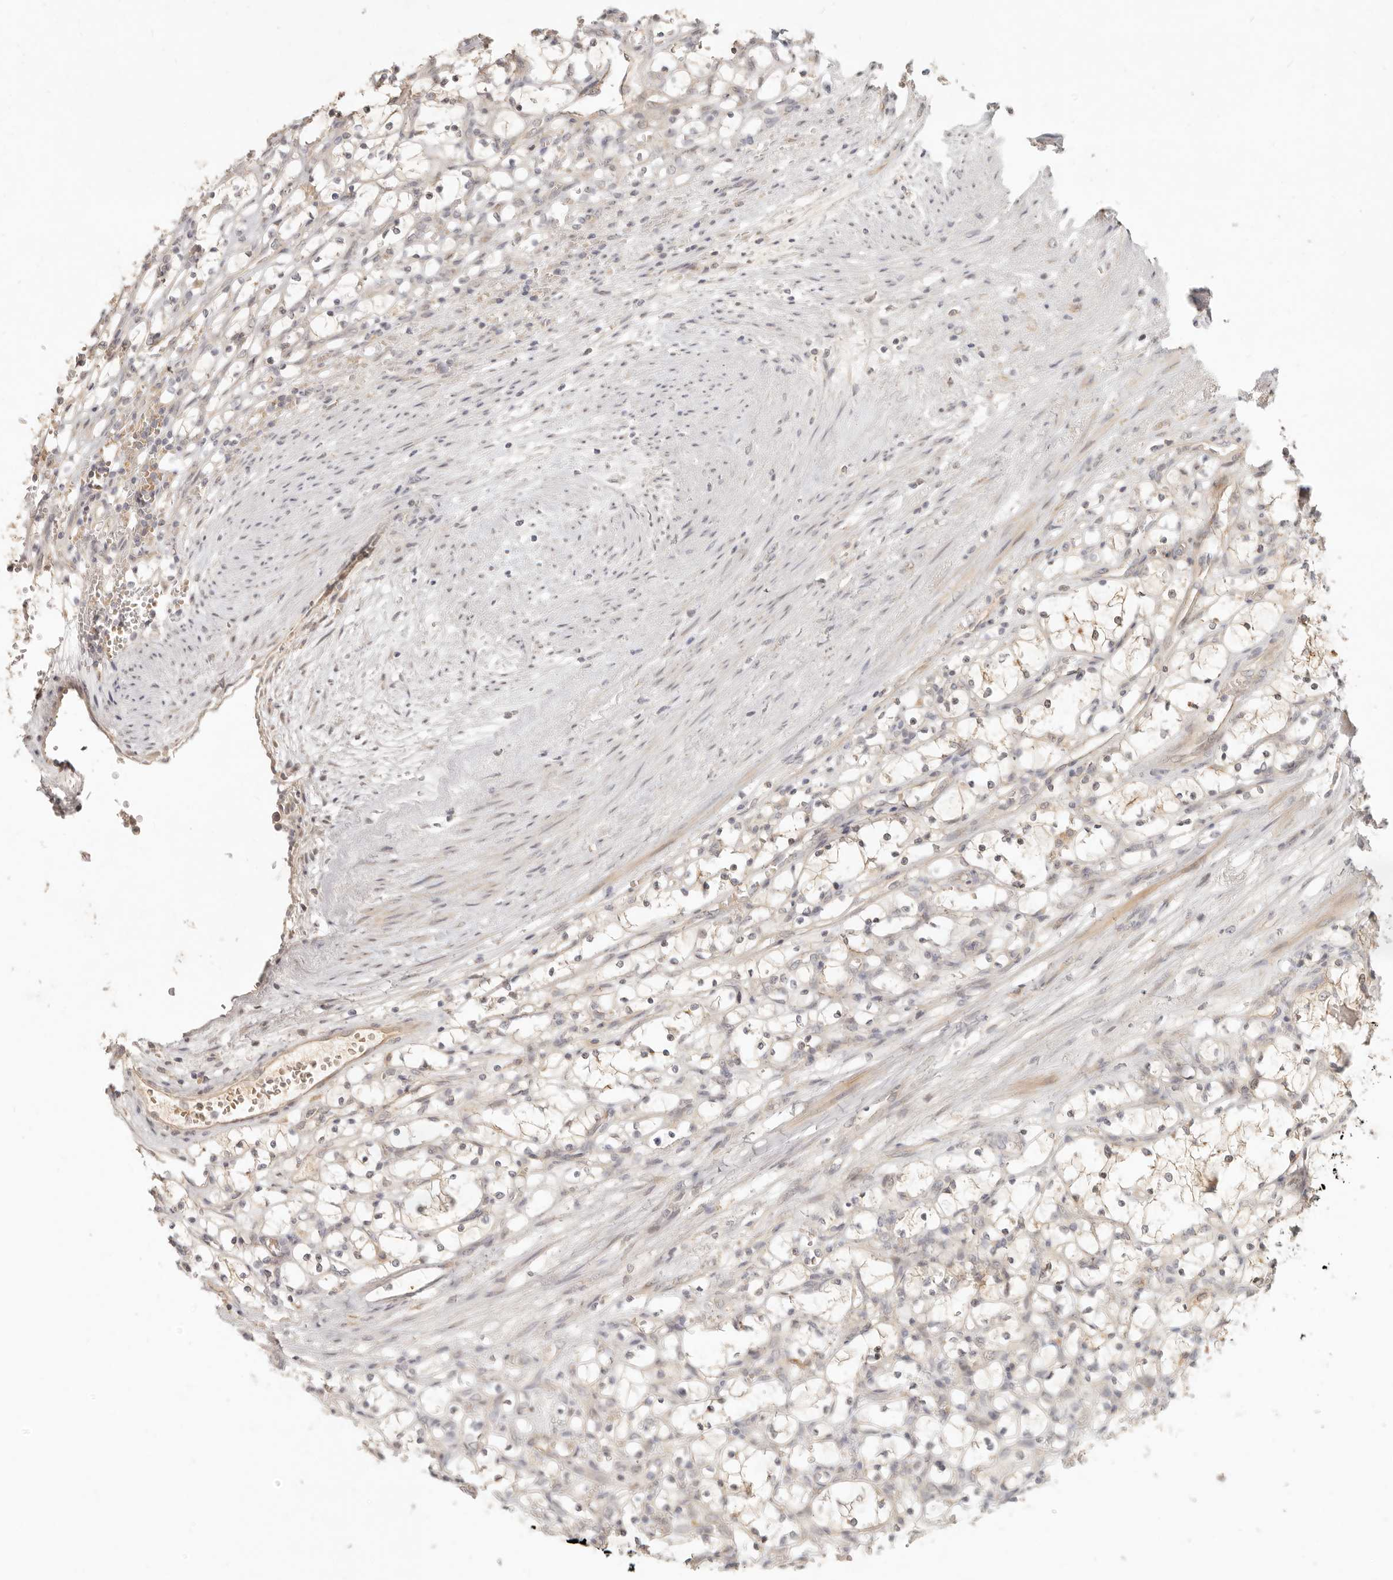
{"staining": {"intensity": "negative", "quantity": "none", "location": "none"}, "tissue": "renal cancer", "cell_type": "Tumor cells", "image_type": "cancer", "snomed": [{"axis": "morphology", "description": "Adenocarcinoma, NOS"}, {"axis": "topography", "description": "Kidney"}], "caption": "IHC of renal cancer (adenocarcinoma) shows no expression in tumor cells.", "gene": "UBXN11", "patient": {"sex": "female", "age": 69}}